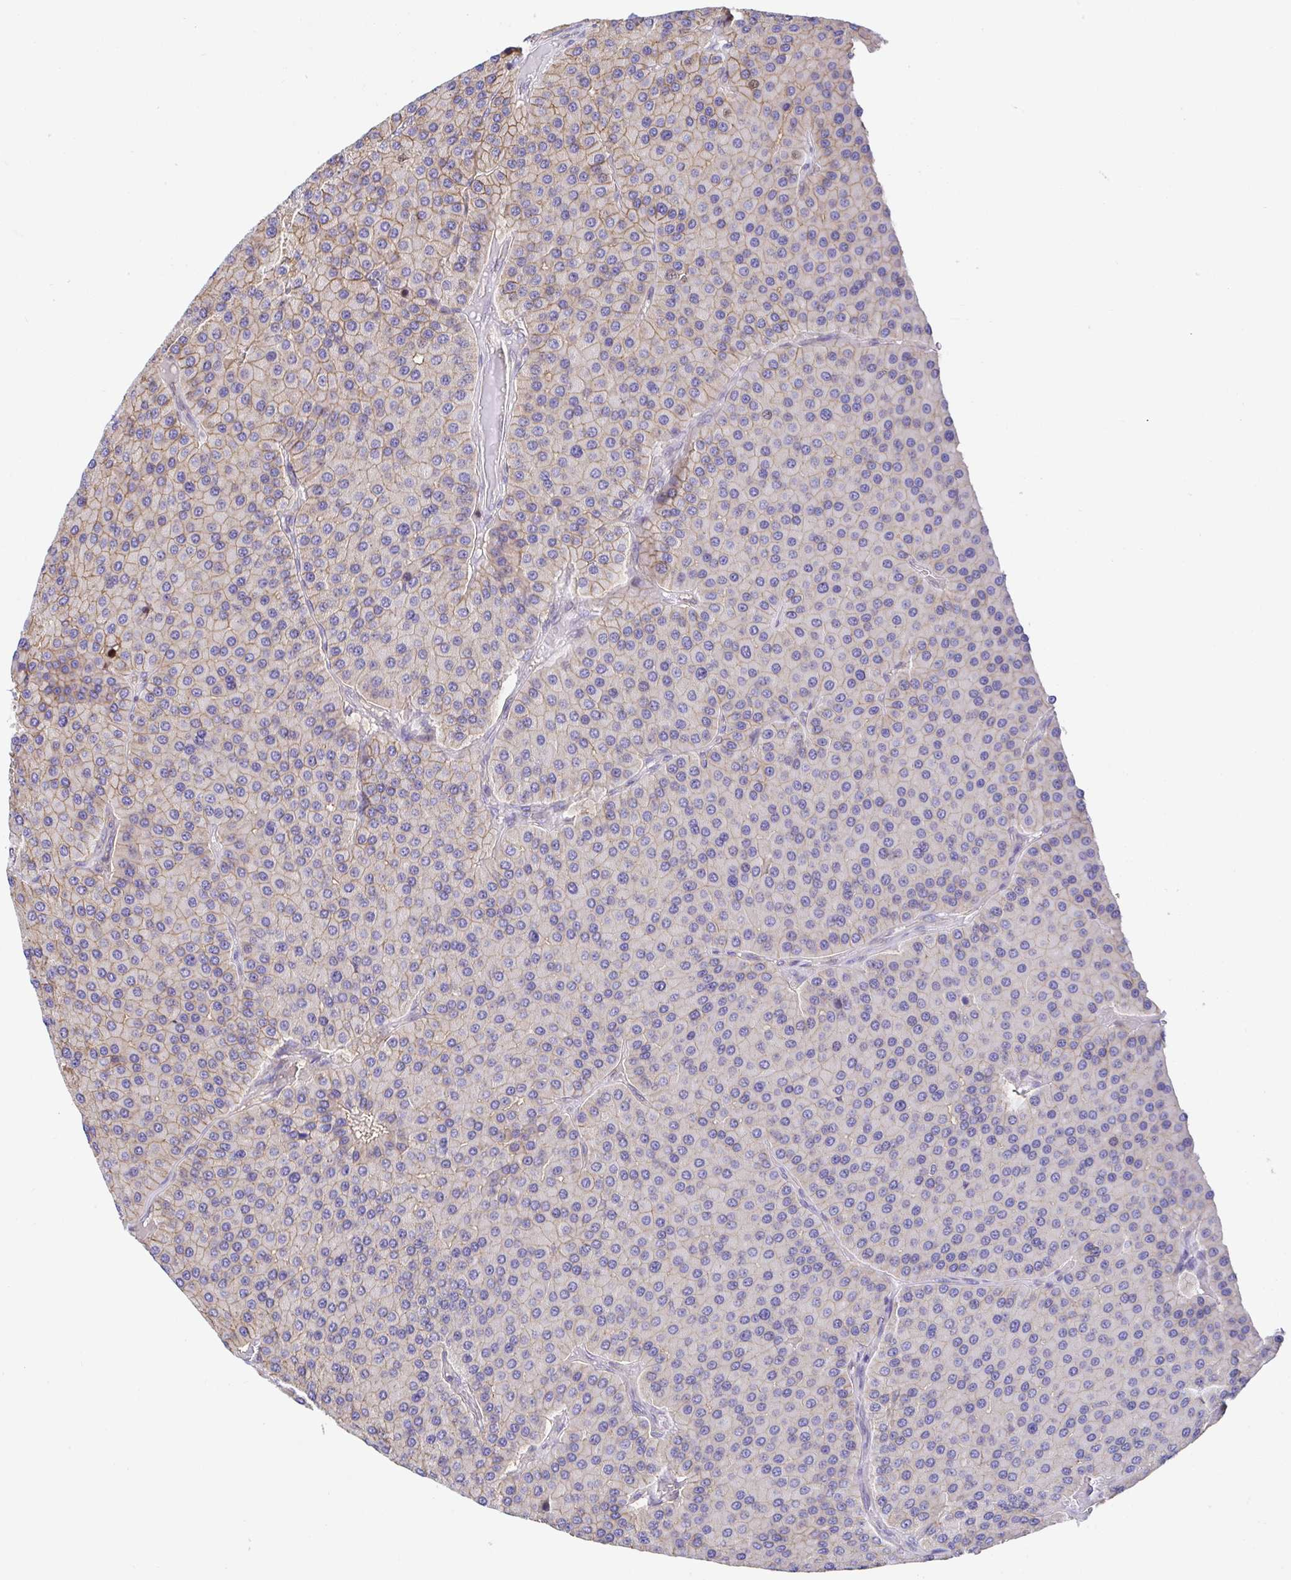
{"staining": {"intensity": "weak", "quantity": "25%-75%", "location": "cytoplasmic/membranous"}, "tissue": "parathyroid gland", "cell_type": "Glandular cells", "image_type": "normal", "snomed": [{"axis": "morphology", "description": "Normal tissue, NOS"}, {"axis": "morphology", "description": "Adenoma, NOS"}, {"axis": "topography", "description": "Parathyroid gland"}], "caption": "The photomicrograph demonstrates immunohistochemical staining of normal parathyroid gland. There is weak cytoplasmic/membranous expression is identified in approximately 25%-75% of glandular cells. Nuclei are stained in blue.", "gene": "TIMELESS", "patient": {"sex": "female", "age": 86}}